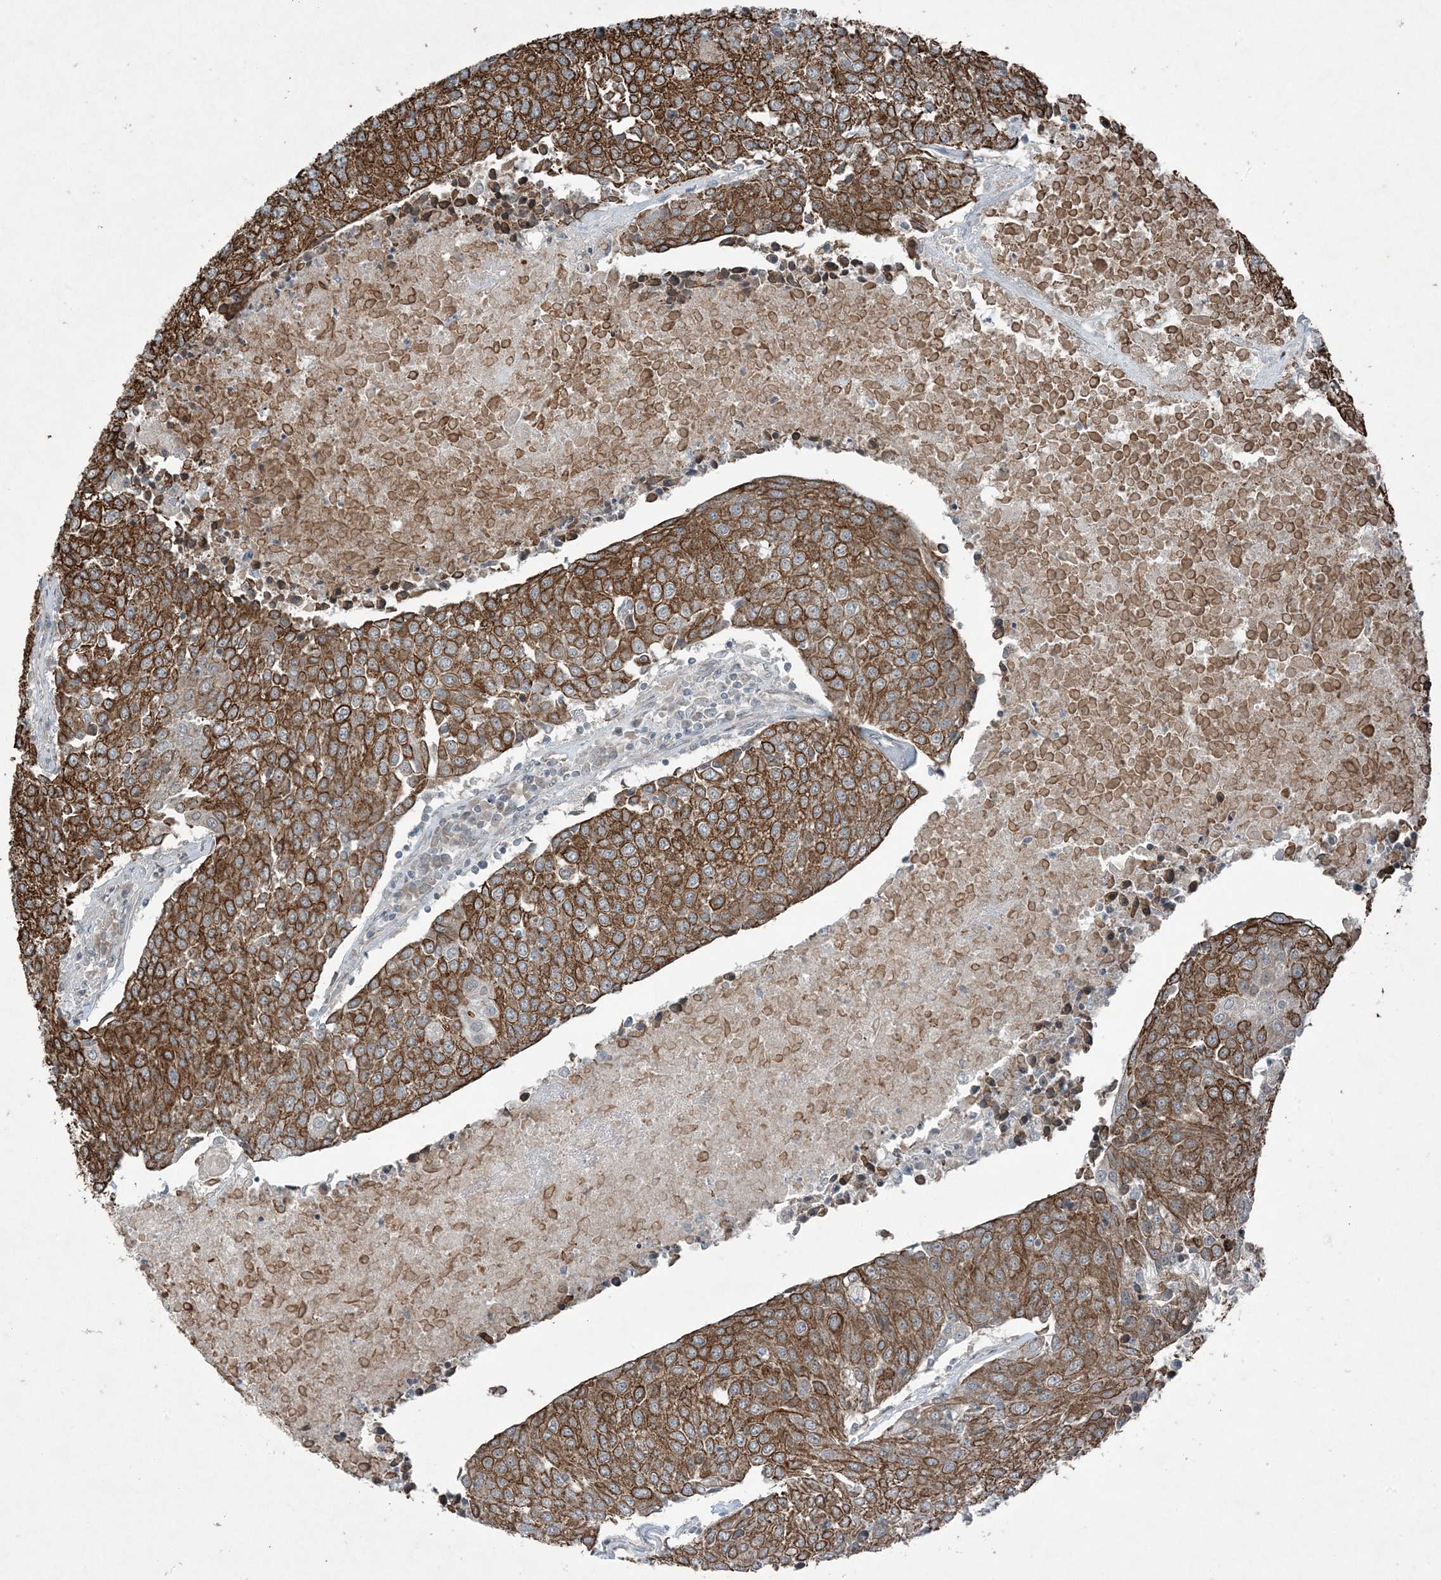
{"staining": {"intensity": "strong", "quantity": ">75%", "location": "cytoplasmic/membranous"}, "tissue": "urothelial cancer", "cell_type": "Tumor cells", "image_type": "cancer", "snomed": [{"axis": "morphology", "description": "Urothelial carcinoma, High grade"}, {"axis": "topography", "description": "Urinary bladder"}], "caption": "Immunohistochemistry (DAB (3,3'-diaminobenzidine)) staining of urothelial cancer demonstrates strong cytoplasmic/membranous protein staining in approximately >75% of tumor cells.", "gene": "PC", "patient": {"sex": "female", "age": 85}}